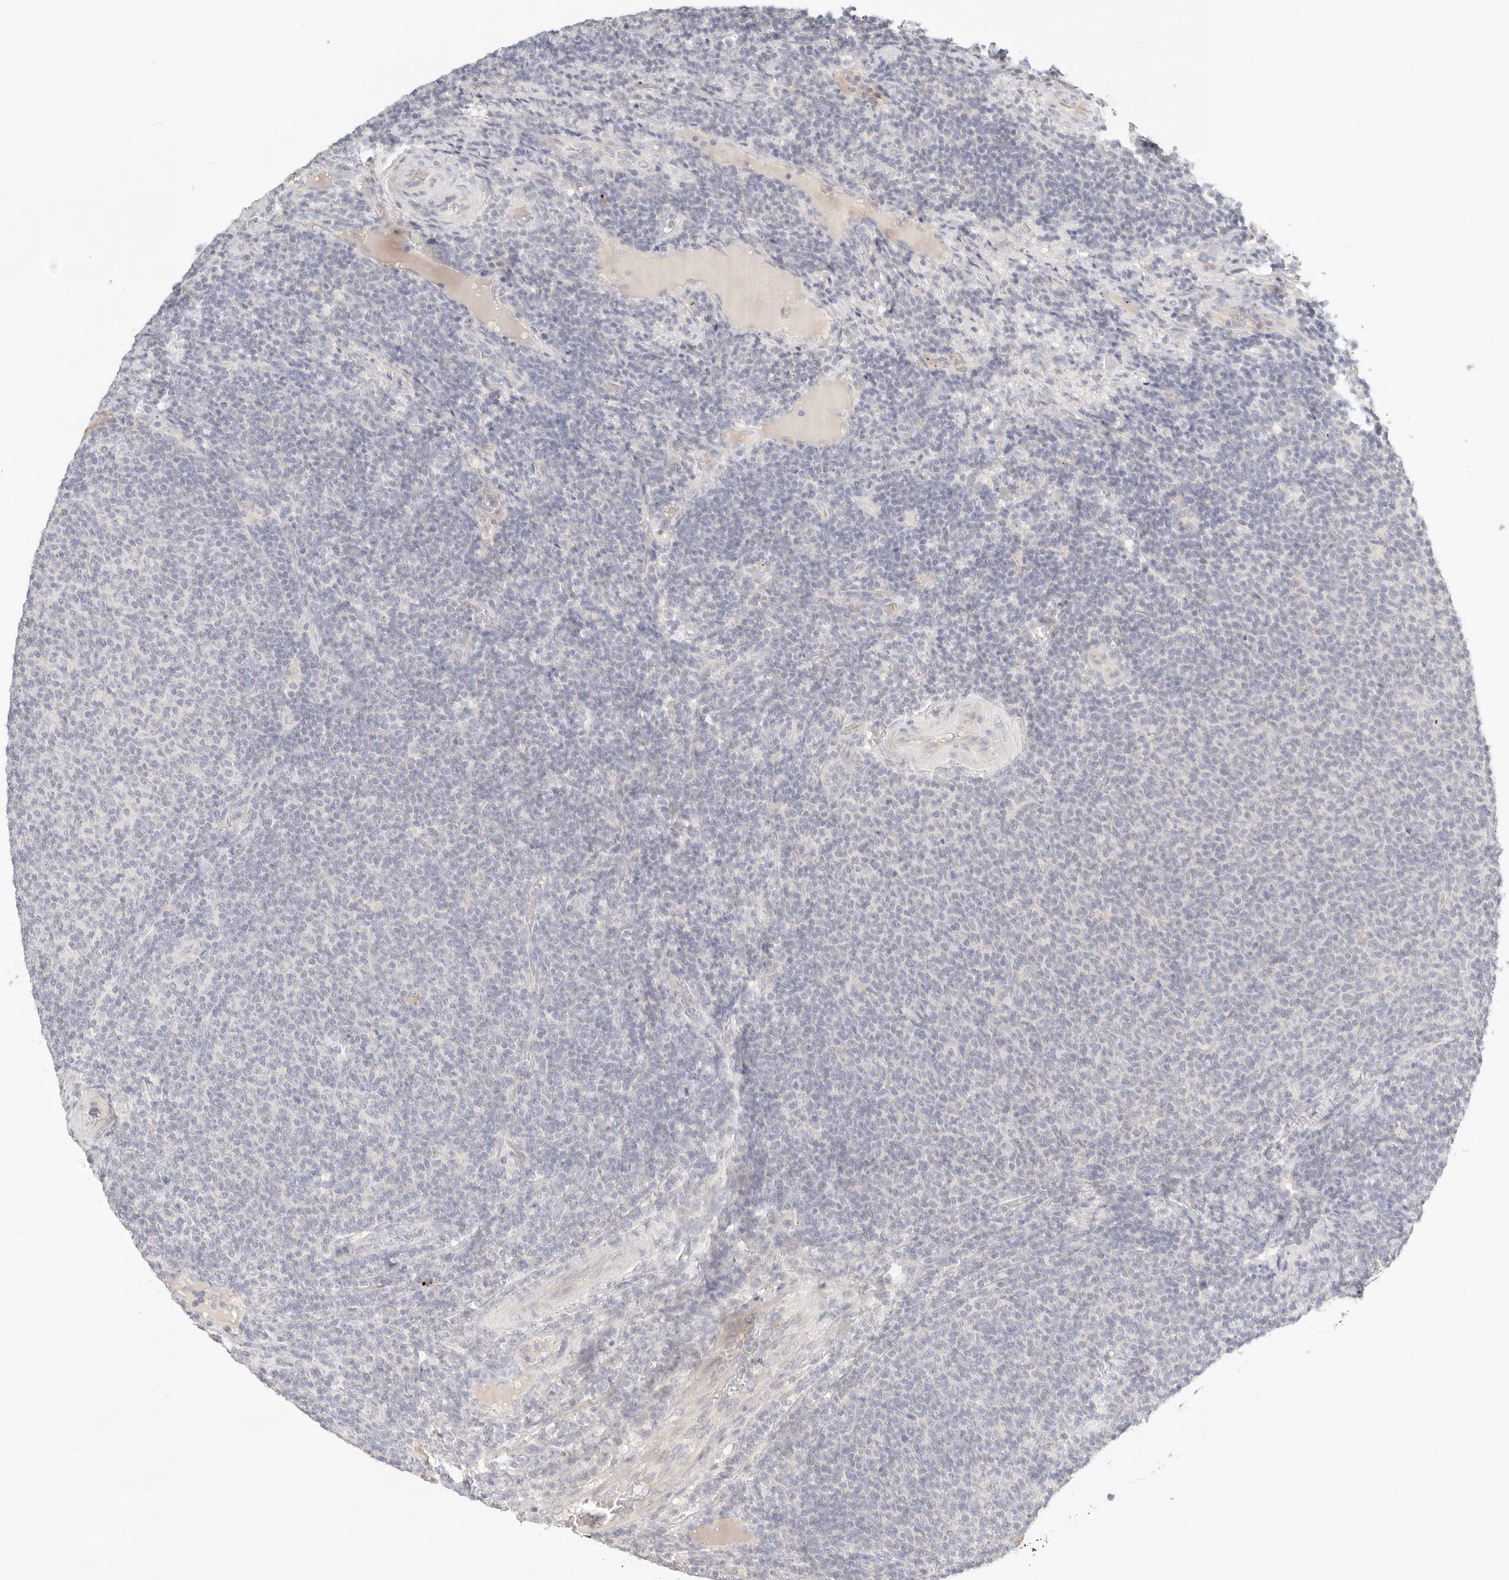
{"staining": {"intensity": "negative", "quantity": "none", "location": "none"}, "tissue": "lymphoma", "cell_type": "Tumor cells", "image_type": "cancer", "snomed": [{"axis": "morphology", "description": "Malignant lymphoma, non-Hodgkin's type, Low grade"}, {"axis": "topography", "description": "Lymph node"}], "caption": "A micrograph of low-grade malignant lymphoma, non-Hodgkin's type stained for a protein exhibits no brown staining in tumor cells. Nuclei are stained in blue.", "gene": "CEP120", "patient": {"sex": "male", "age": 66}}